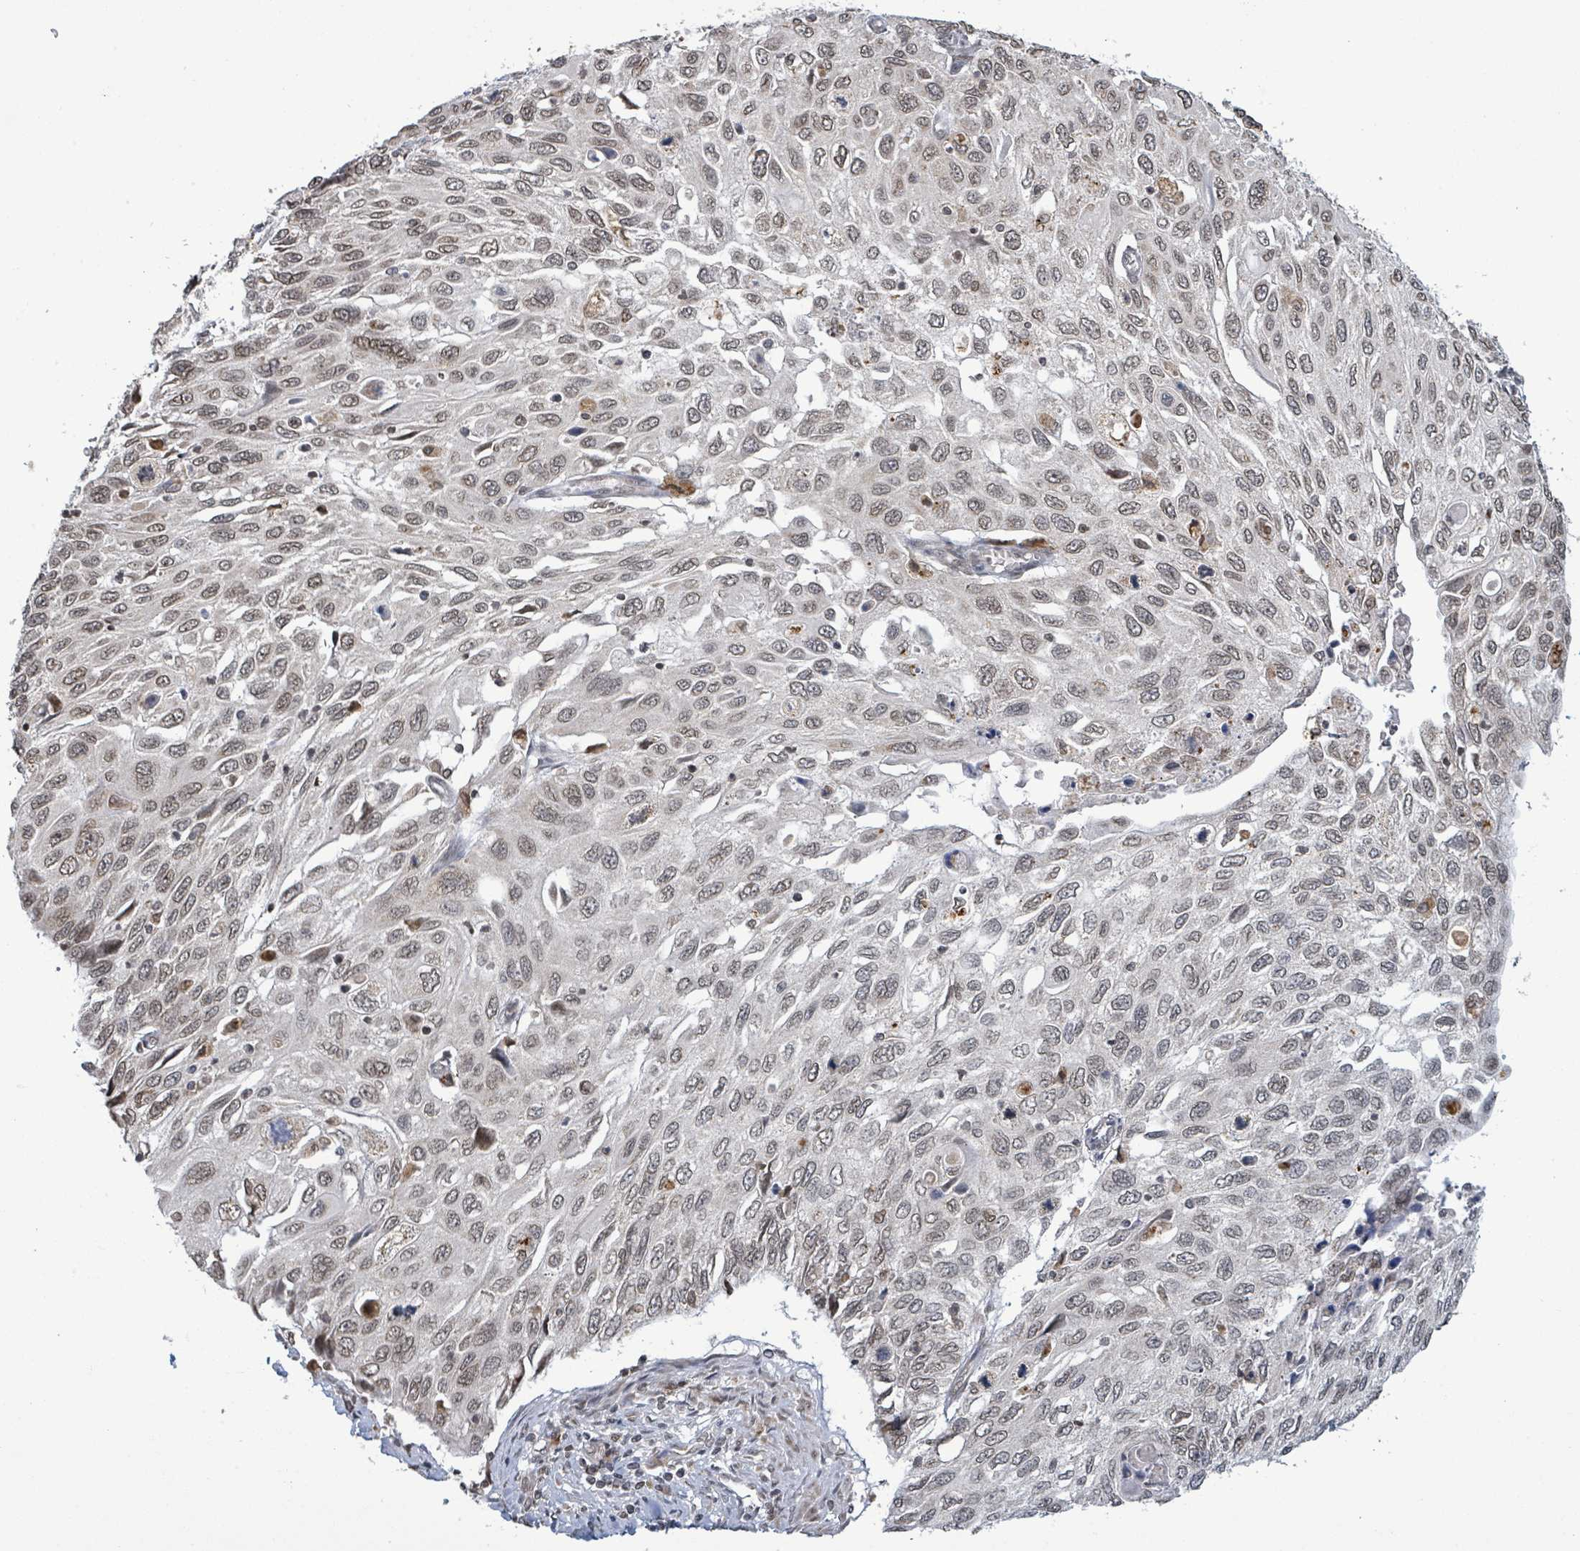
{"staining": {"intensity": "weak", "quantity": ">75%", "location": "nuclear"}, "tissue": "cervical cancer", "cell_type": "Tumor cells", "image_type": "cancer", "snomed": [{"axis": "morphology", "description": "Squamous cell carcinoma, NOS"}, {"axis": "topography", "description": "Cervix"}], "caption": "A brown stain highlights weak nuclear staining of a protein in human cervical cancer (squamous cell carcinoma) tumor cells. (Brightfield microscopy of DAB IHC at high magnification).", "gene": "SBF2", "patient": {"sex": "female", "age": 70}}